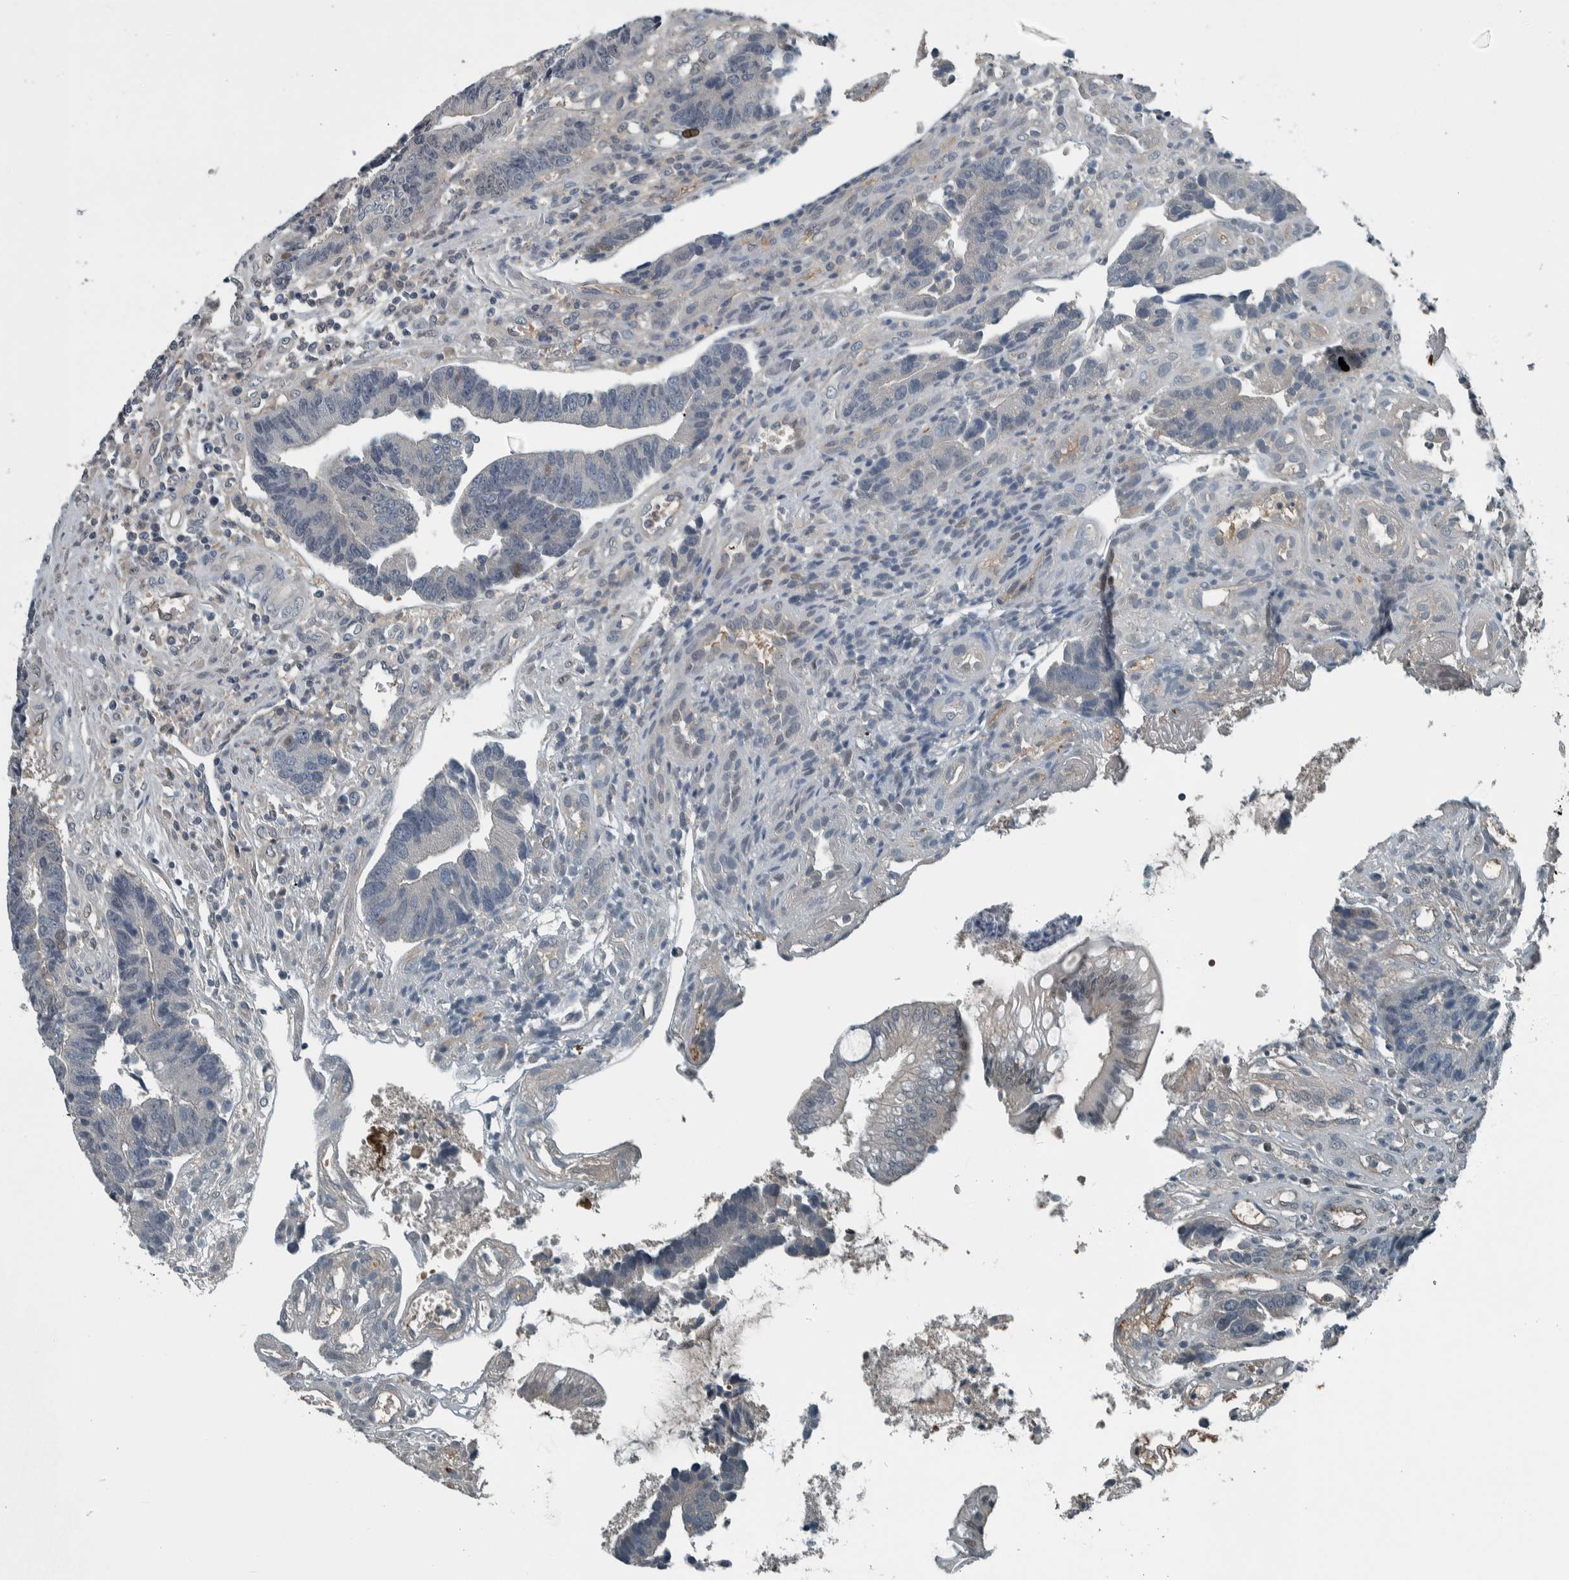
{"staining": {"intensity": "negative", "quantity": "none", "location": "none"}, "tissue": "colorectal cancer", "cell_type": "Tumor cells", "image_type": "cancer", "snomed": [{"axis": "morphology", "description": "Adenocarcinoma, NOS"}, {"axis": "topography", "description": "Rectum"}], "caption": "Adenocarcinoma (colorectal) was stained to show a protein in brown. There is no significant positivity in tumor cells.", "gene": "ALAD", "patient": {"sex": "male", "age": 84}}